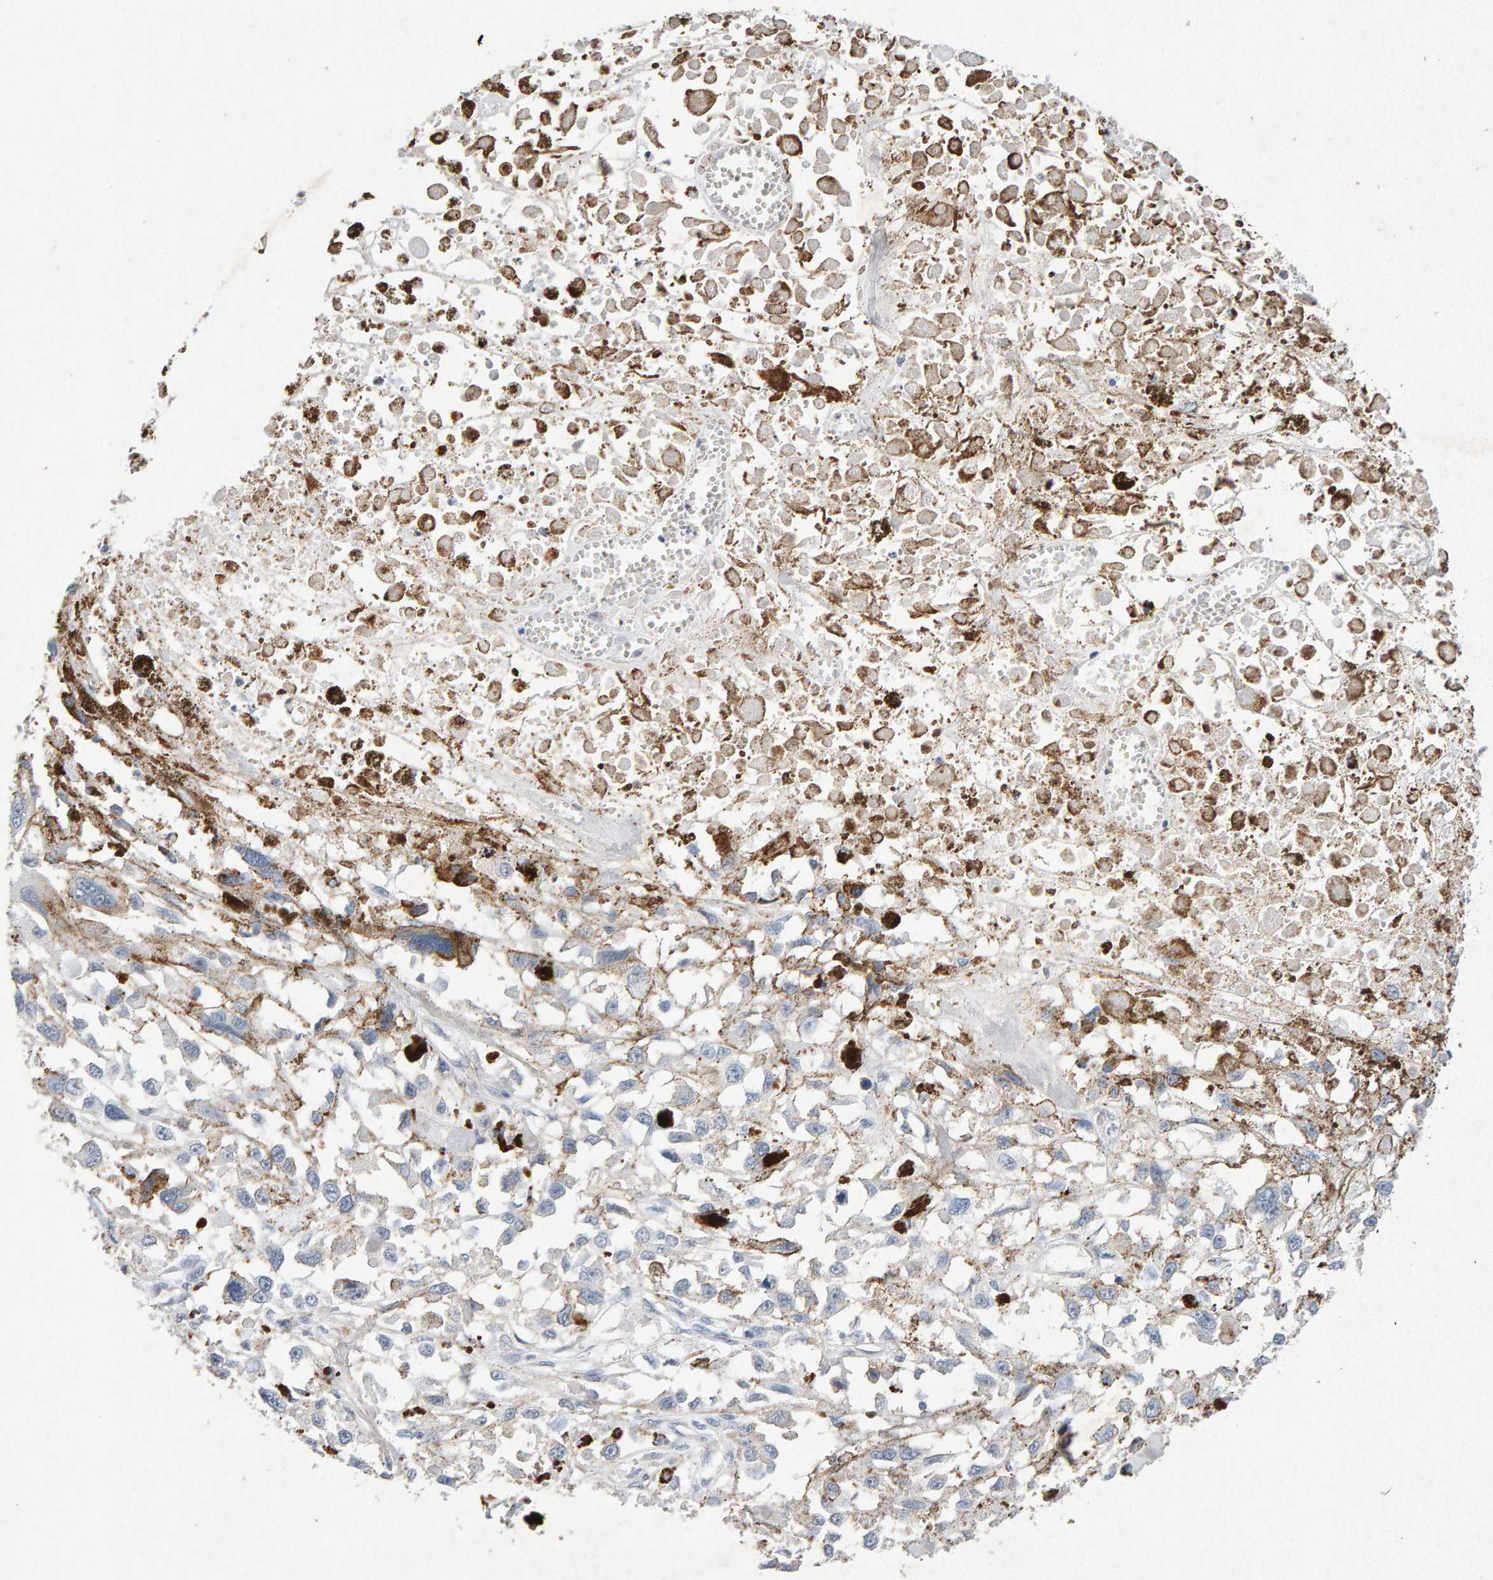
{"staining": {"intensity": "negative", "quantity": "none", "location": "none"}, "tissue": "melanoma", "cell_type": "Tumor cells", "image_type": "cancer", "snomed": [{"axis": "morphology", "description": "Malignant melanoma, Metastatic site"}, {"axis": "topography", "description": "Lymph node"}], "caption": "Micrograph shows no significant protein staining in tumor cells of malignant melanoma (metastatic site).", "gene": "PTPRM", "patient": {"sex": "male", "age": 59}}